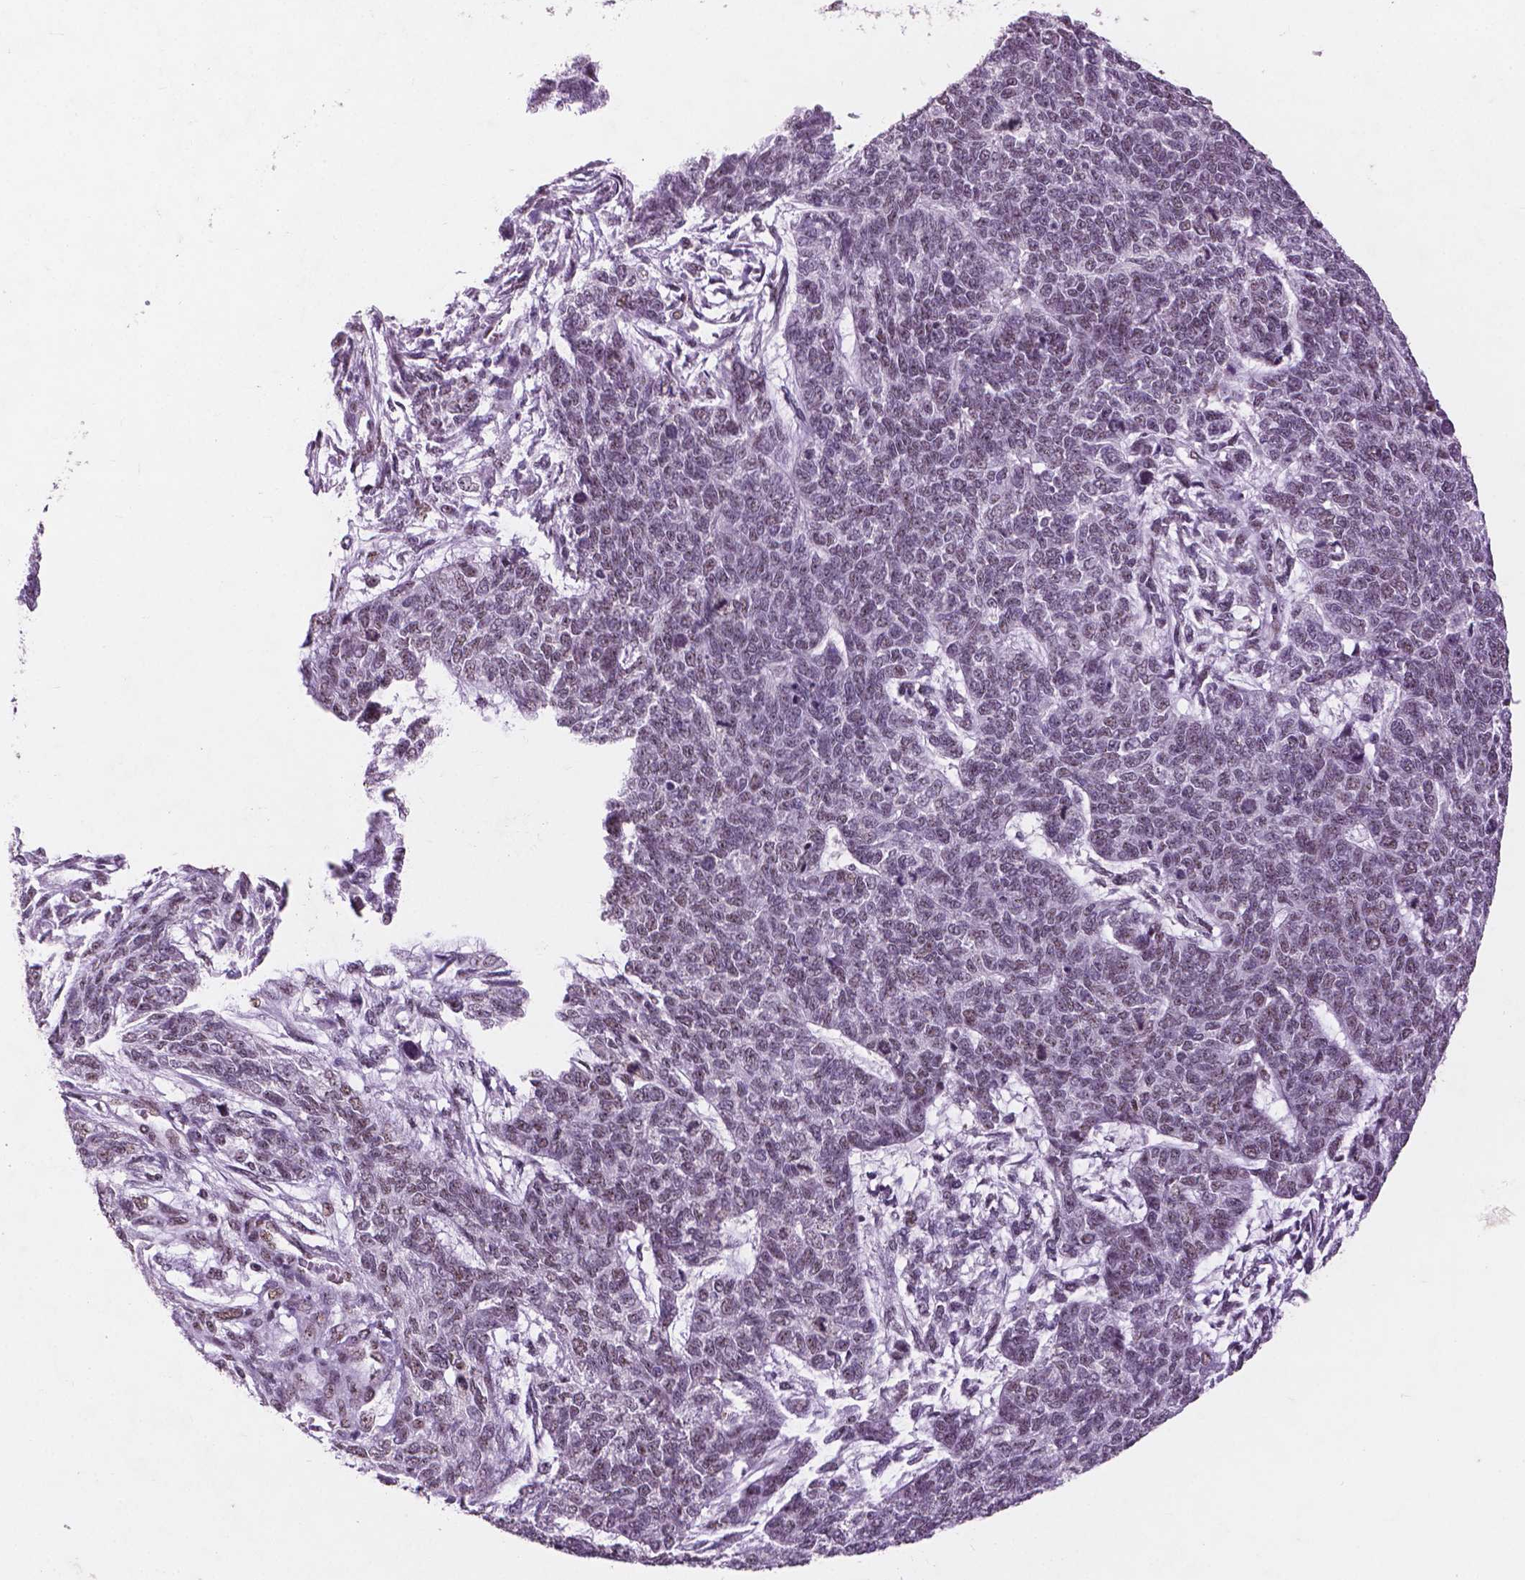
{"staining": {"intensity": "moderate", "quantity": "25%-75%", "location": "nuclear"}, "tissue": "cervical cancer", "cell_type": "Tumor cells", "image_type": "cancer", "snomed": [{"axis": "morphology", "description": "Squamous cell carcinoma, NOS"}, {"axis": "topography", "description": "Cervix"}], "caption": "Immunohistochemistry (IHC) micrograph of neoplastic tissue: cervical cancer stained using IHC displays medium levels of moderate protein expression localized specifically in the nuclear of tumor cells, appearing as a nuclear brown color.", "gene": "COIL", "patient": {"sex": "female", "age": 63}}